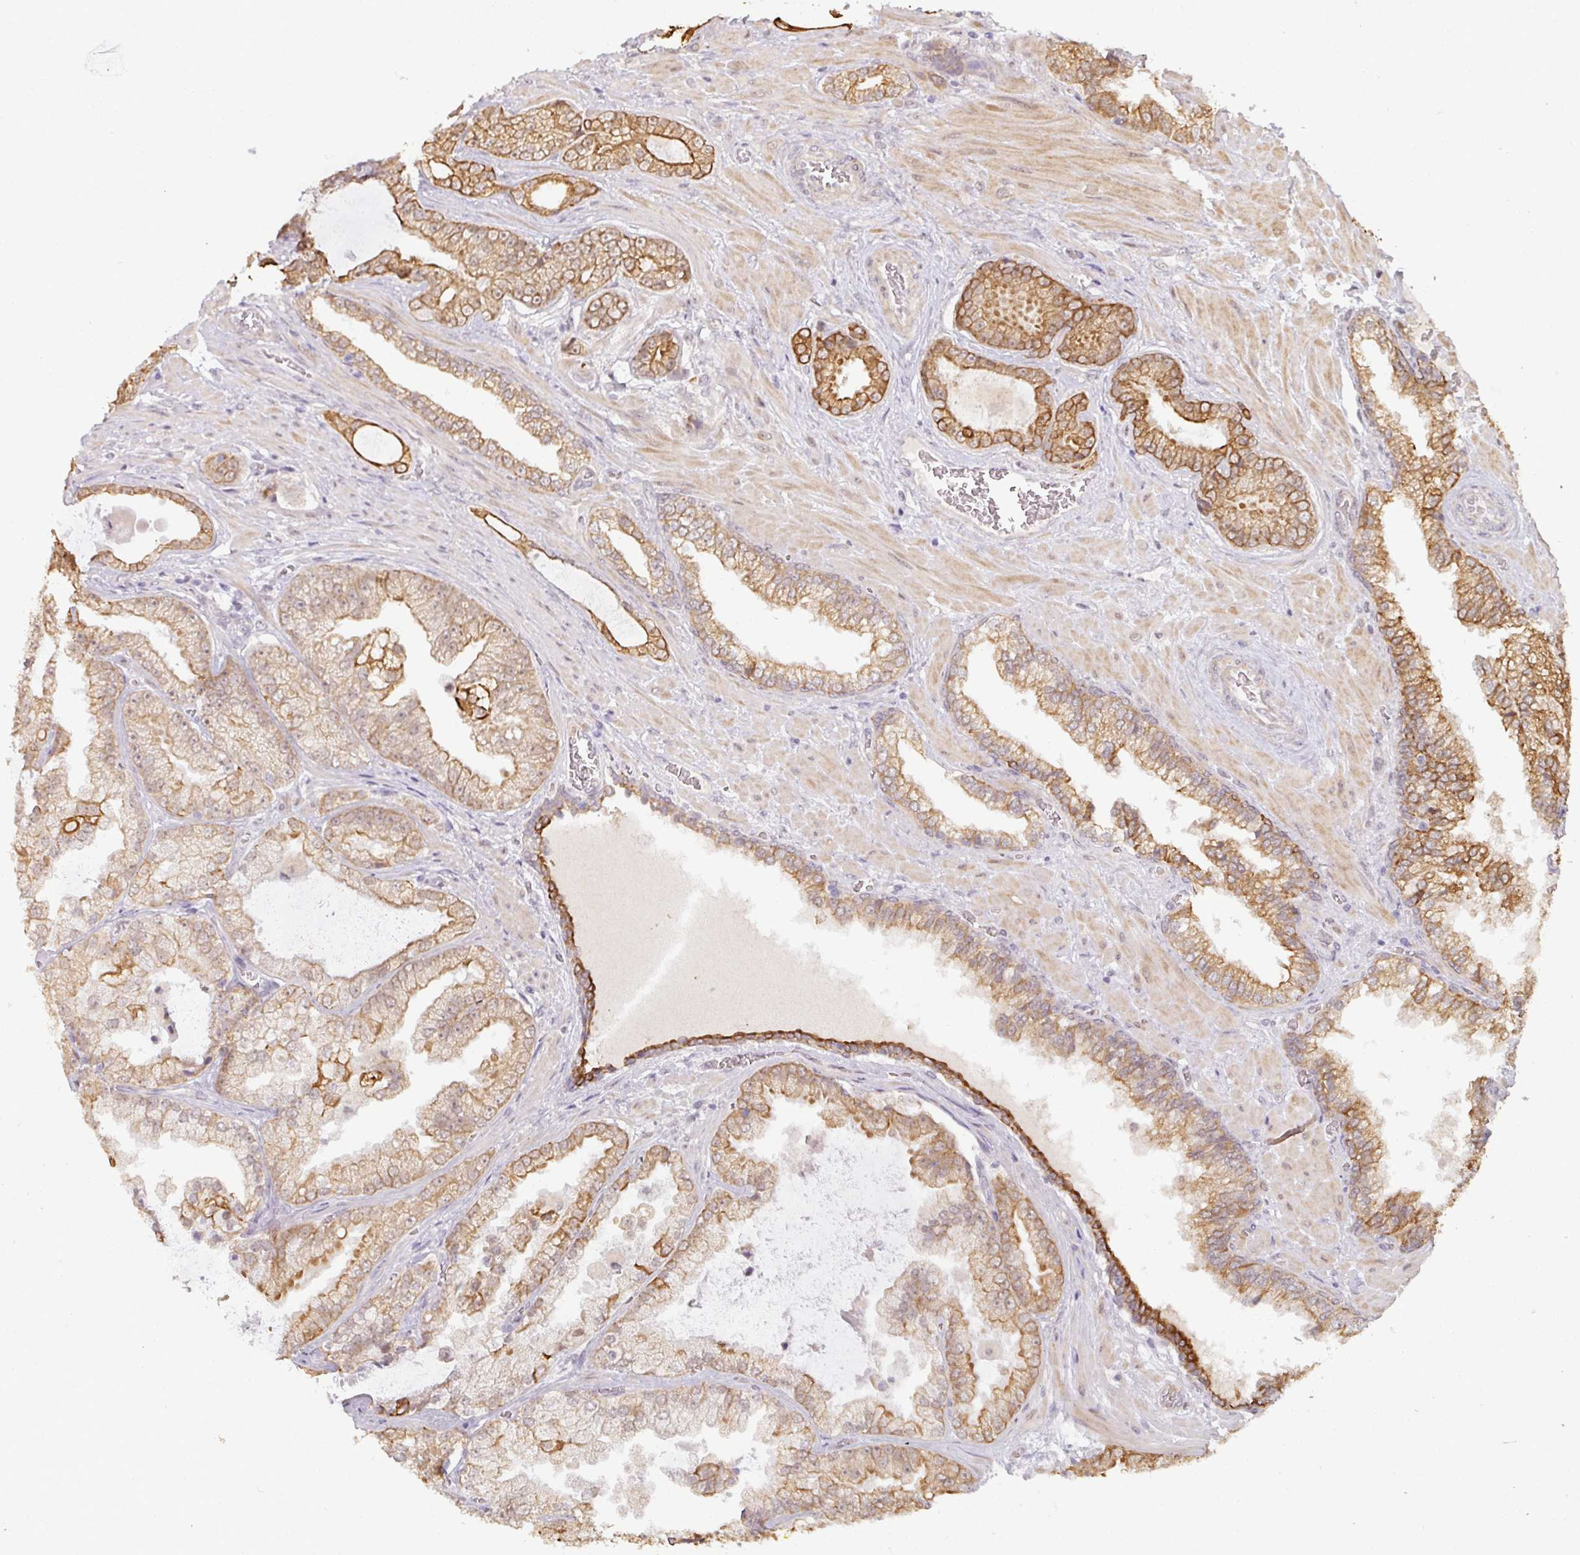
{"staining": {"intensity": "moderate", "quantity": "25%-75%", "location": "cytoplasmic/membranous"}, "tissue": "prostate cancer", "cell_type": "Tumor cells", "image_type": "cancer", "snomed": [{"axis": "morphology", "description": "Adenocarcinoma, Low grade"}, {"axis": "topography", "description": "Prostate"}], "caption": "Protein expression analysis of prostate cancer (adenocarcinoma (low-grade)) reveals moderate cytoplasmic/membranous expression in about 25%-75% of tumor cells. The staining is performed using DAB brown chromogen to label protein expression. The nuclei are counter-stained blue using hematoxylin.", "gene": "GTF2H3", "patient": {"sex": "male", "age": 57}}